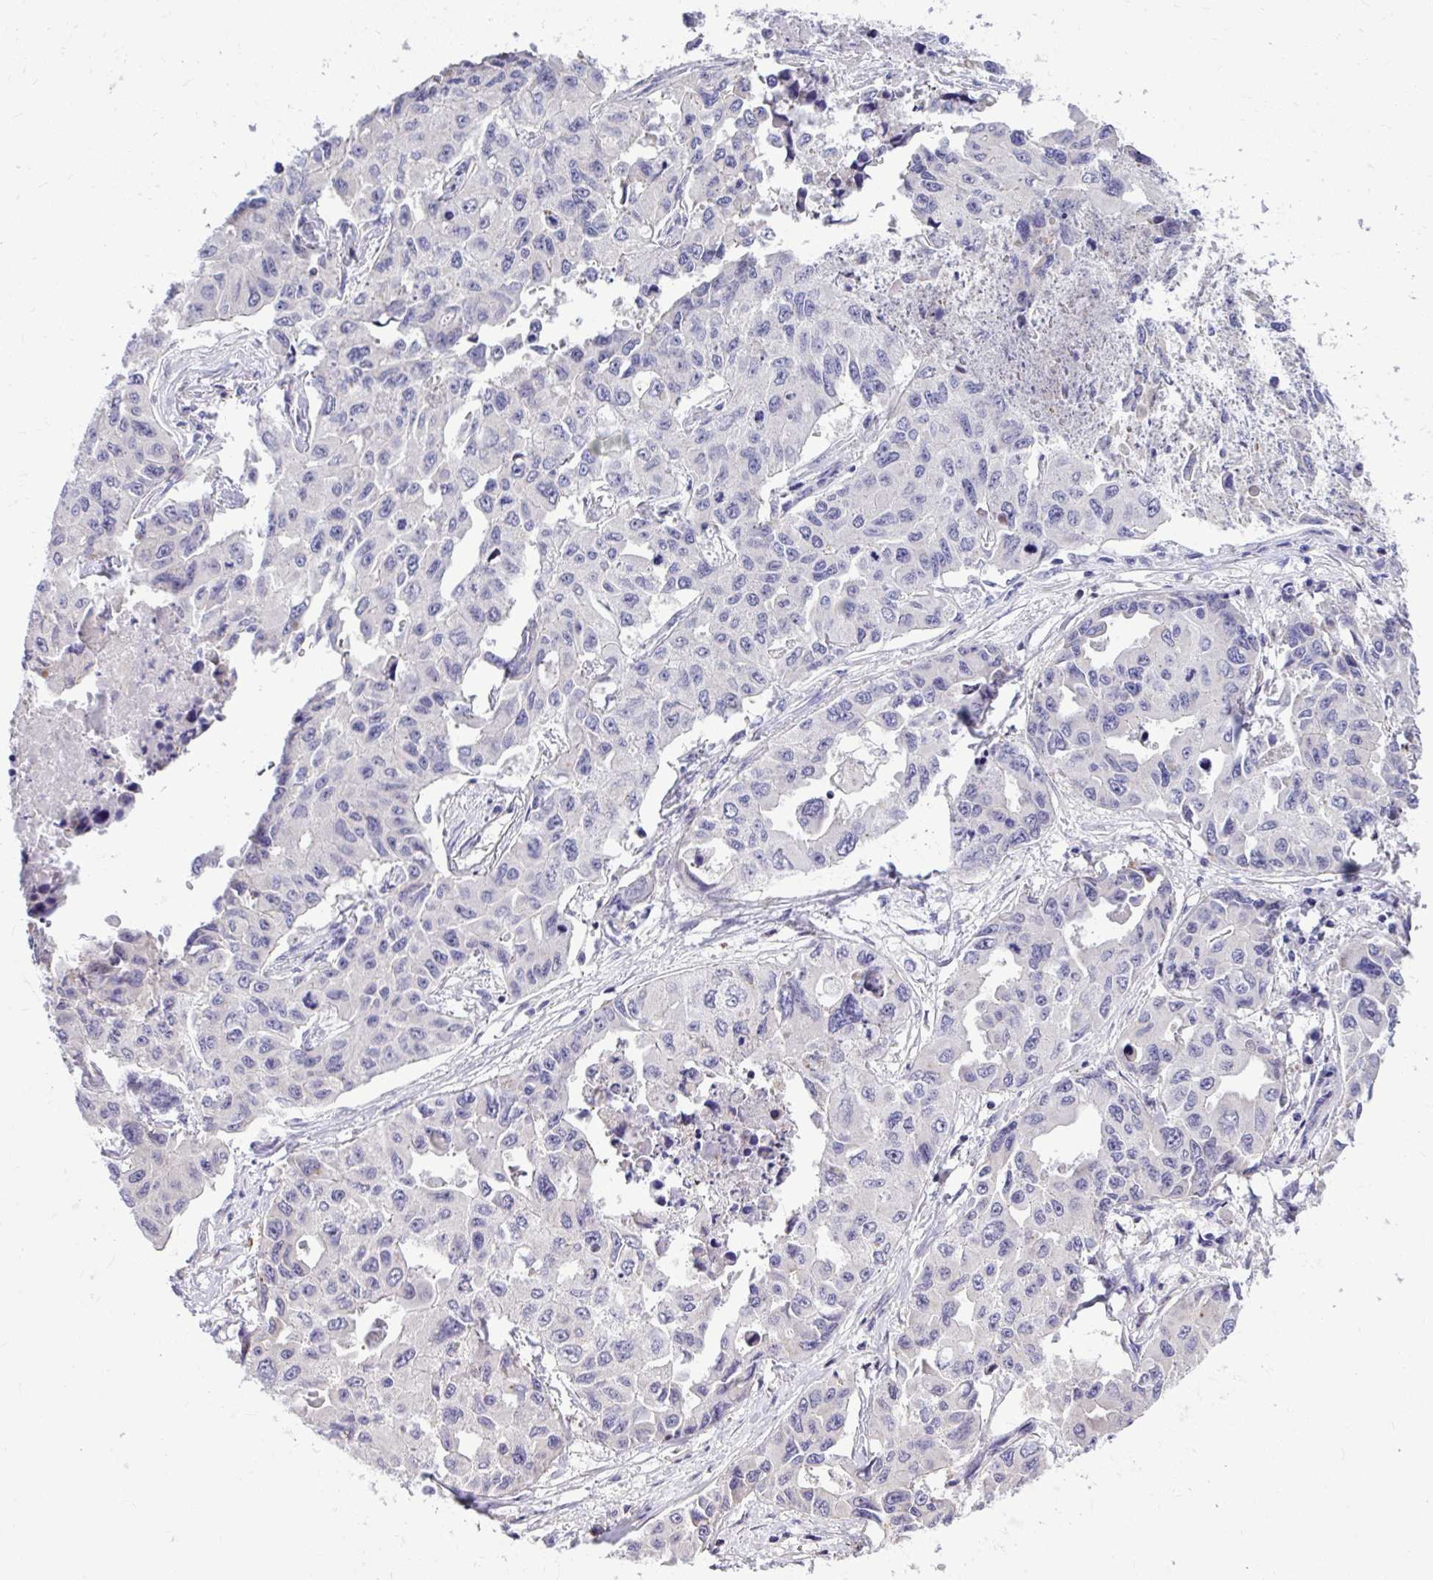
{"staining": {"intensity": "negative", "quantity": "none", "location": "none"}, "tissue": "lung cancer", "cell_type": "Tumor cells", "image_type": "cancer", "snomed": [{"axis": "morphology", "description": "Adenocarcinoma, NOS"}, {"axis": "topography", "description": "Lung"}], "caption": "The immunohistochemistry histopathology image has no significant staining in tumor cells of adenocarcinoma (lung) tissue.", "gene": "GRK4", "patient": {"sex": "male", "age": 64}}